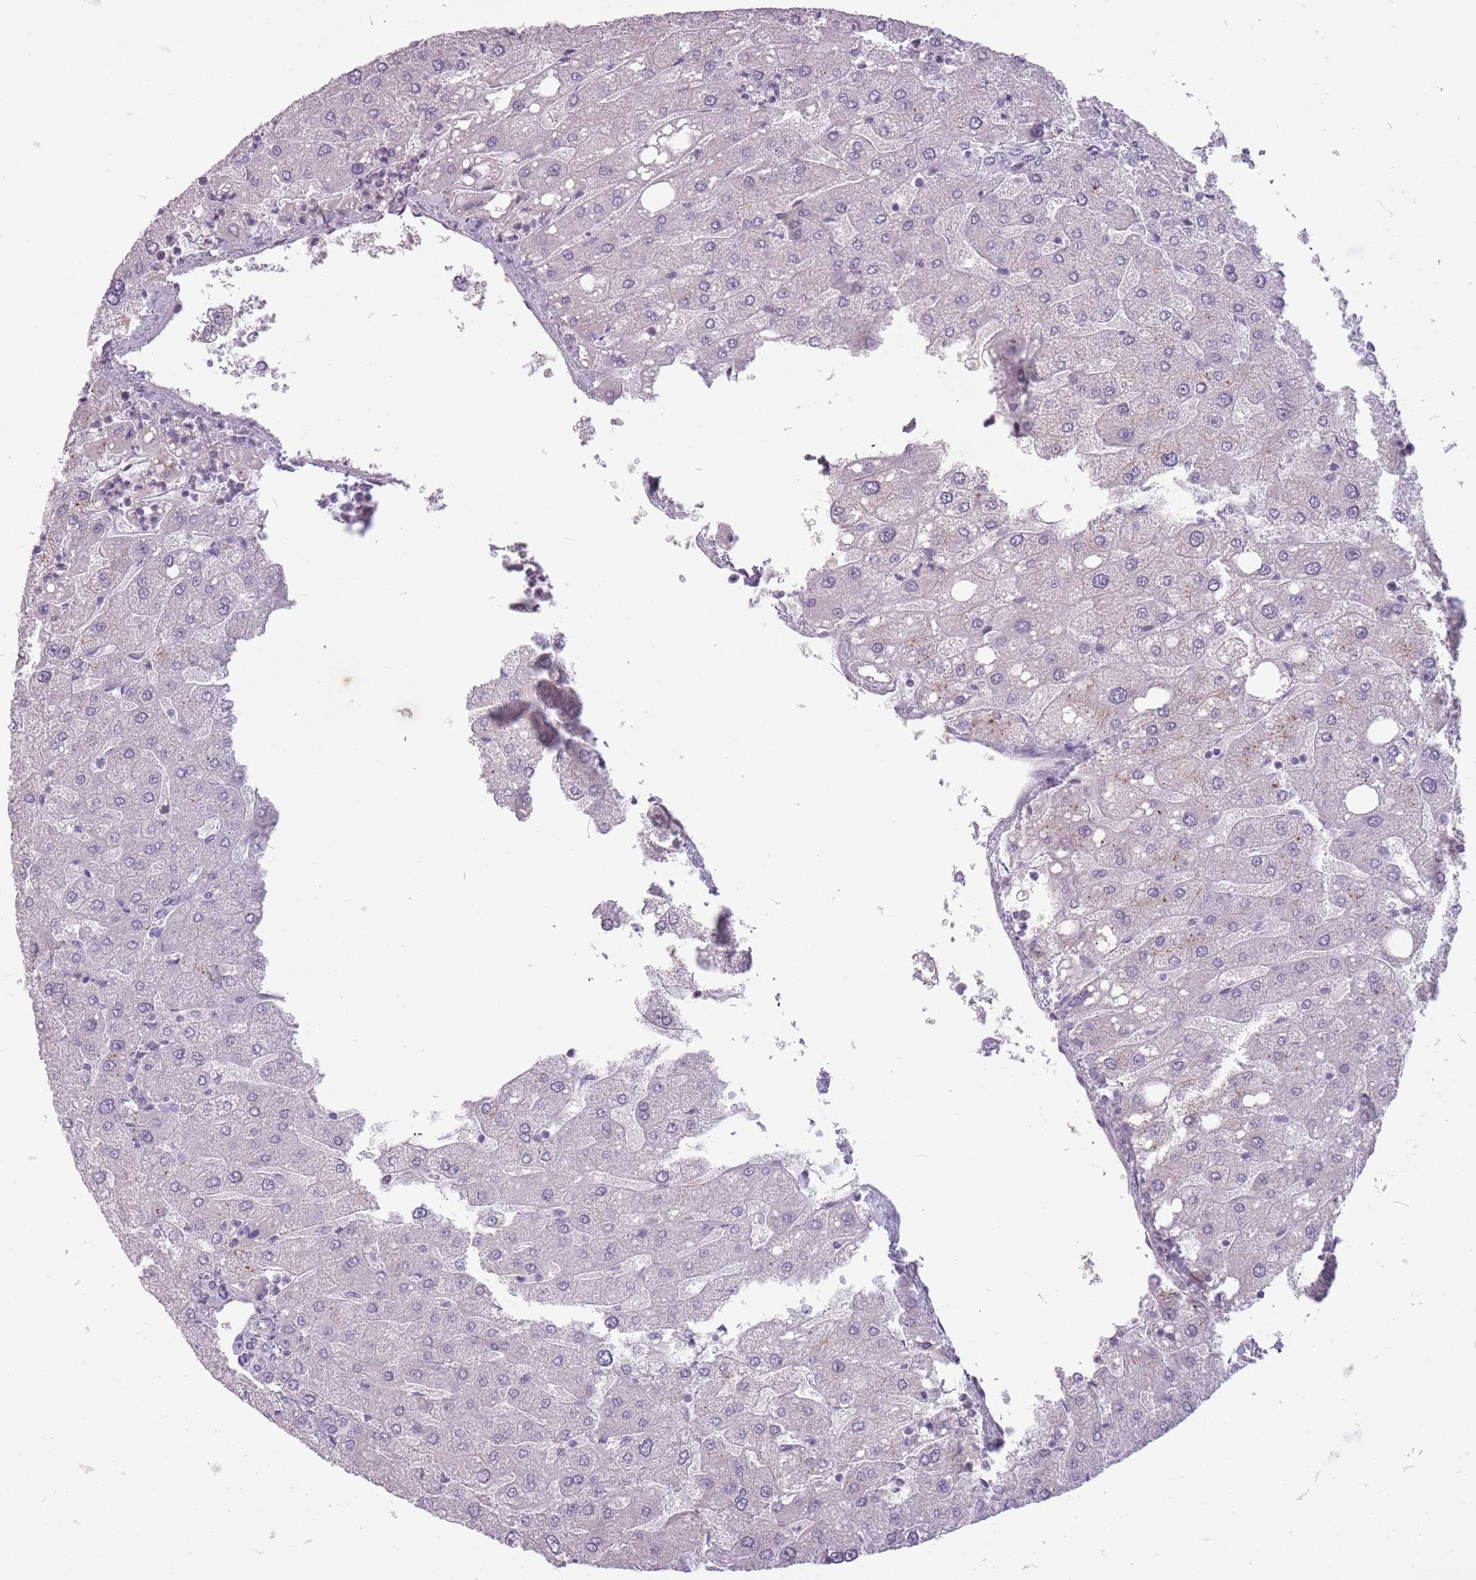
{"staining": {"intensity": "negative", "quantity": "none", "location": "none"}, "tissue": "liver", "cell_type": "Cholangiocytes", "image_type": "normal", "snomed": [{"axis": "morphology", "description": "Normal tissue, NOS"}, {"axis": "topography", "description": "Liver"}], "caption": "Immunohistochemical staining of unremarkable human liver demonstrates no significant staining in cholangiocytes. Nuclei are stained in blue.", "gene": "RFX4", "patient": {"sex": "male", "age": 67}}